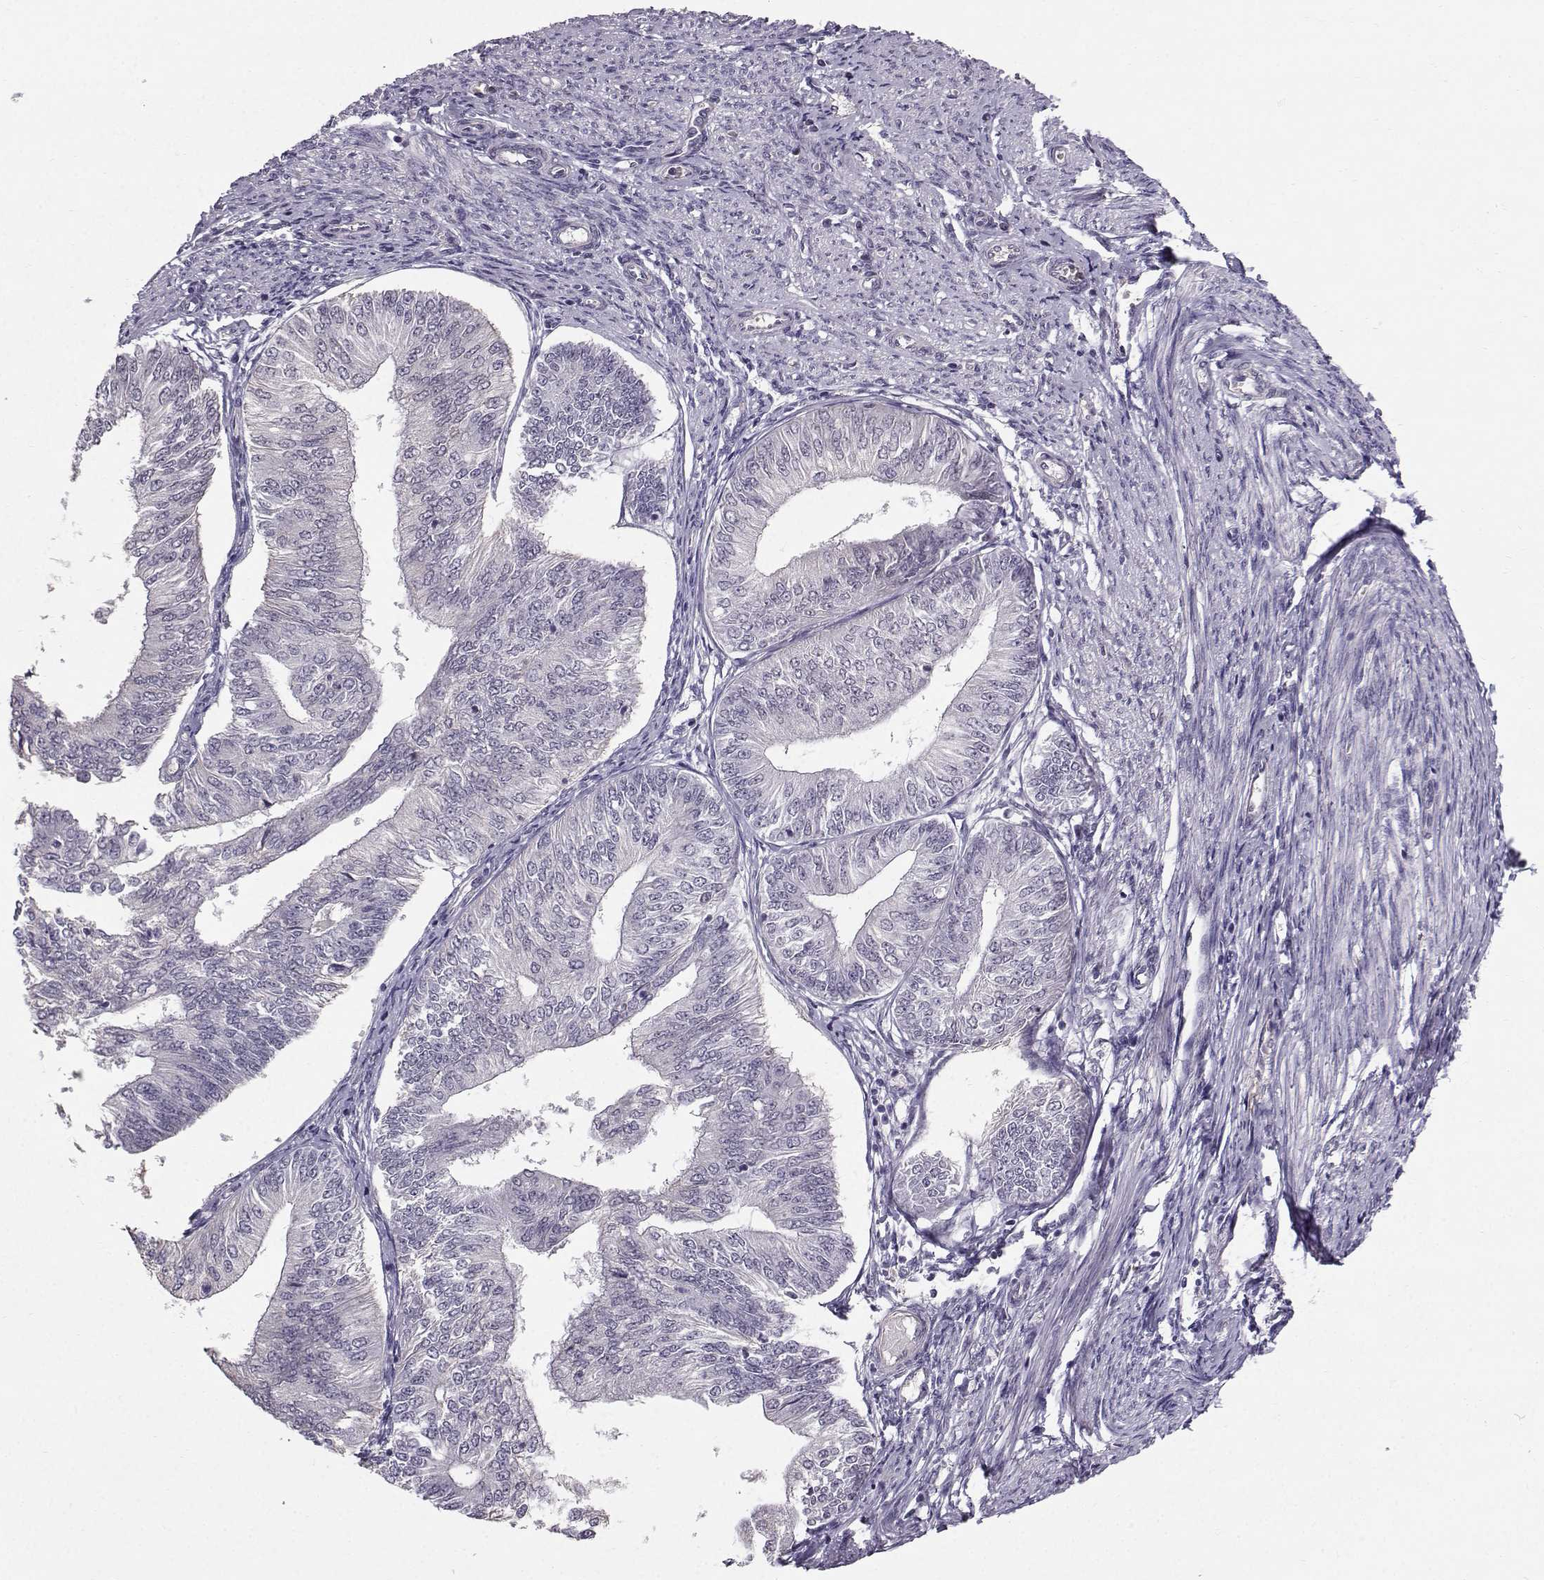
{"staining": {"intensity": "negative", "quantity": "none", "location": "none"}, "tissue": "endometrial cancer", "cell_type": "Tumor cells", "image_type": "cancer", "snomed": [{"axis": "morphology", "description": "Adenocarcinoma, NOS"}, {"axis": "topography", "description": "Endometrium"}], "caption": "Micrograph shows no significant protein staining in tumor cells of endometrial cancer (adenocarcinoma).", "gene": "TSPYL5", "patient": {"sex": "female", "age": 58}}